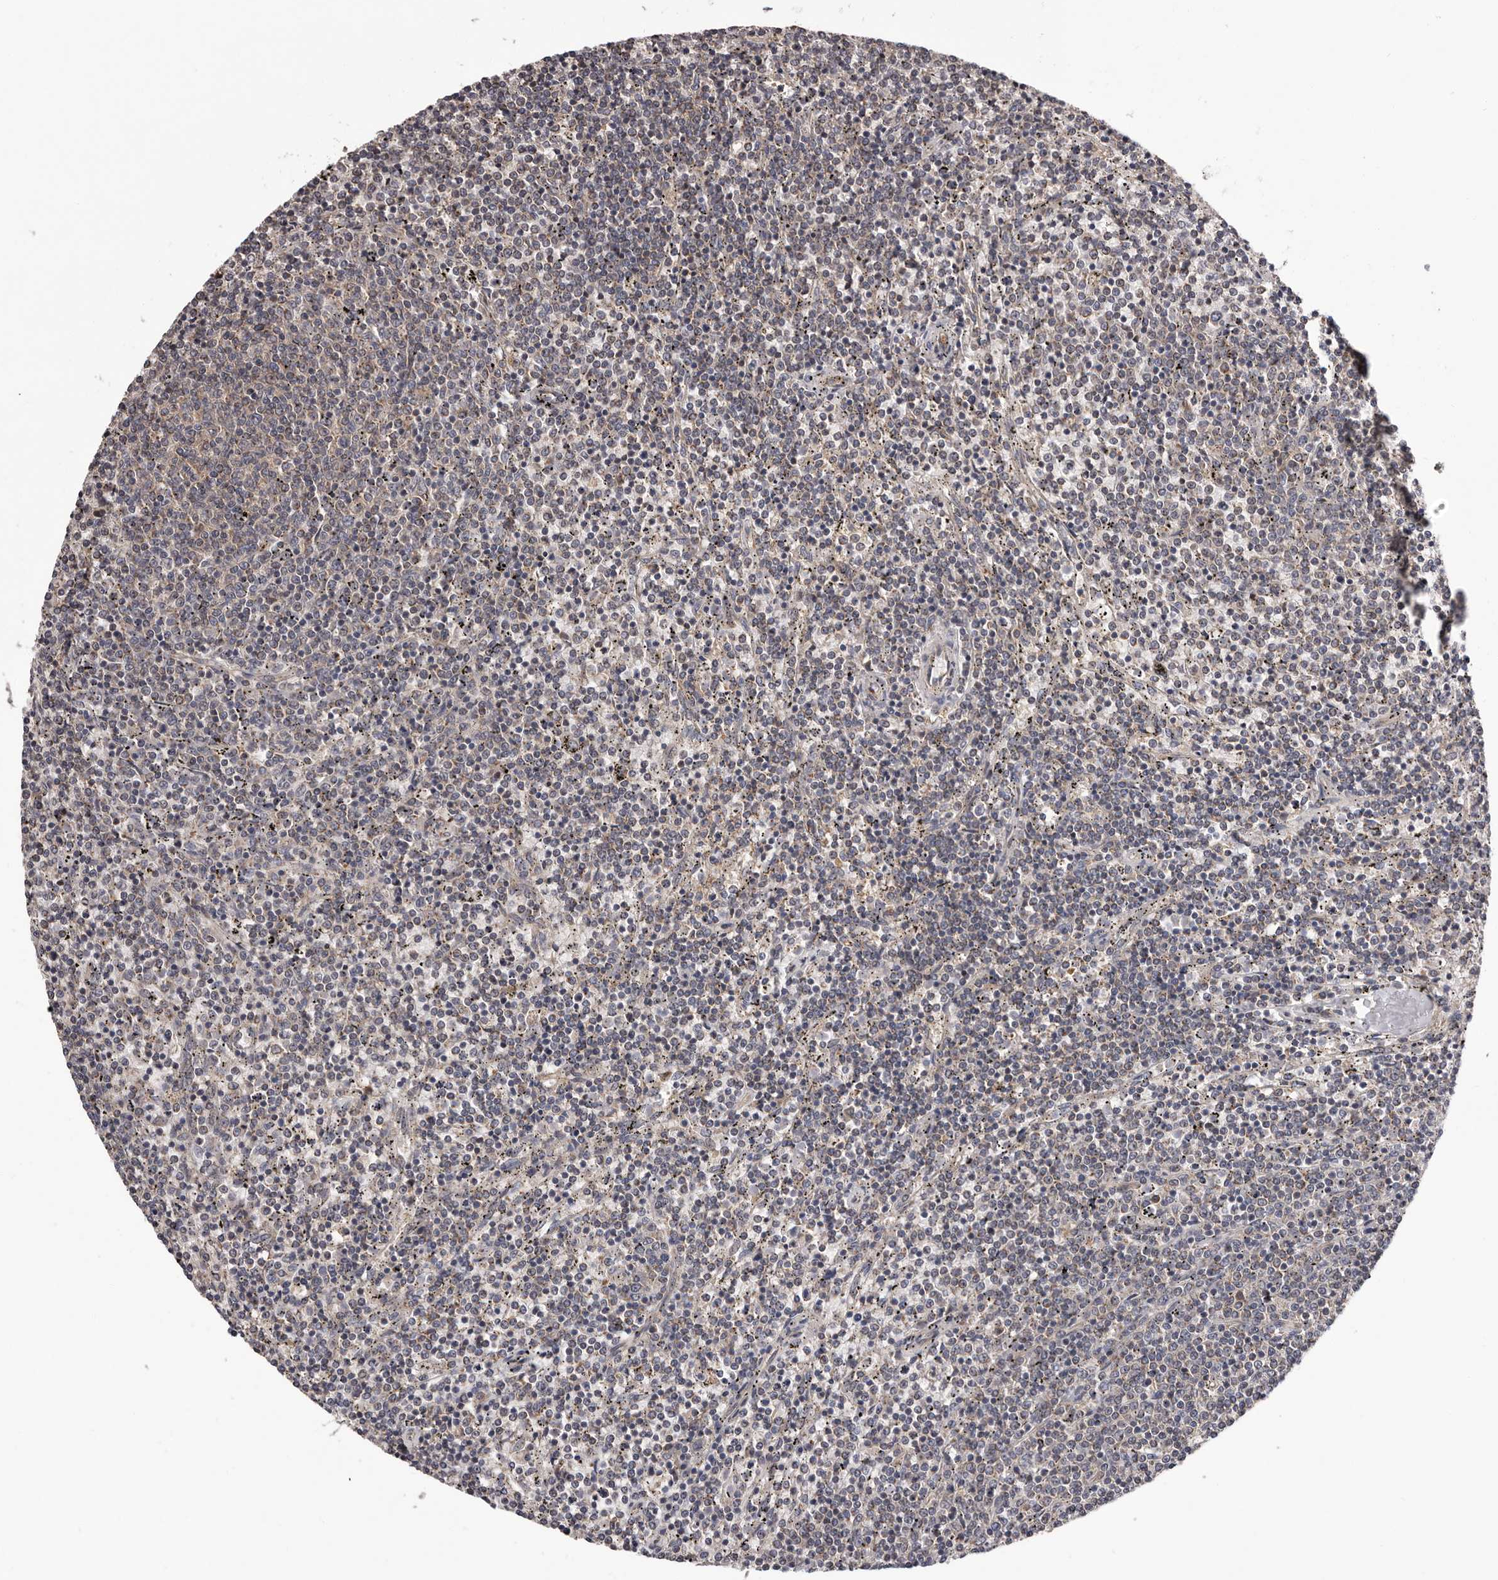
{"staining": {"intensity": "weak", "quantity": "<25%", "location": "cytoplasmic/membranous"}, "tissue": "lymphoma", "cell_type": "Tumor cells", "image_type": "cancer", "snomed": [{"axis": "morphology", "description": "Malignant lymphoma, non-Hodgkin's type, Low grade"}, {"axis": "topography", "description": "Spleen"}], "caption": "IHC photomicrograph of neoplastic tissue: low-grade malignant lymphoma, non-Hodgkin's type stained with DAB exhibits no significant protein expression in tumor cells. (DAB immunohistochemistry (IHC) visualized using brightfield microscopy, high magnification).", "gene": "VPS37A", "patient": {"sex": "female", "age": 50}}